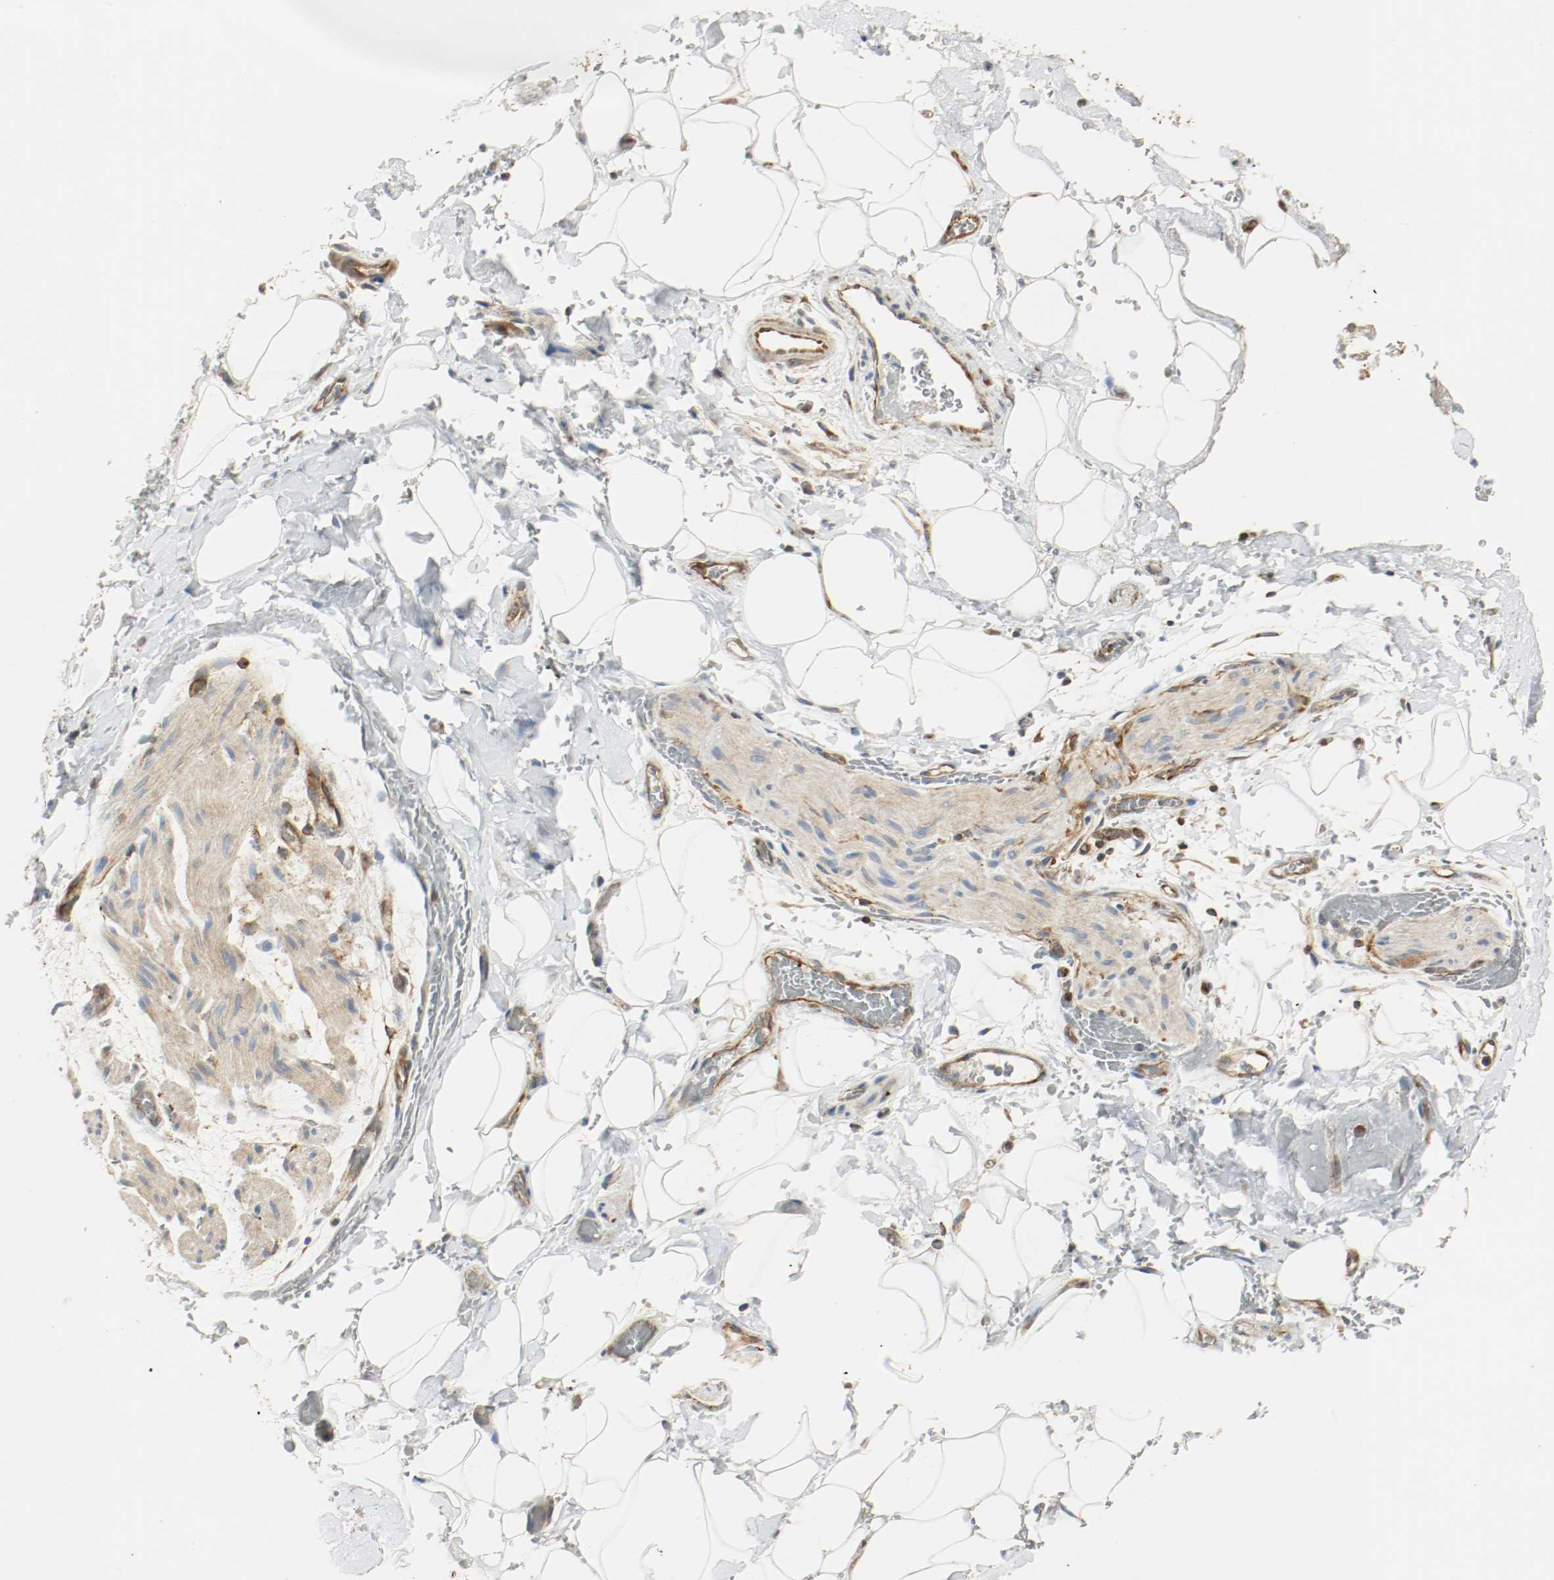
{"staining": {"intensity": "negative", "quantity": "none", "location": "none"}, "tissue": "adipose tissue", "cell_type": "Adipocytes", "image_type": "normal", "snomed": [{"axis": "morphology", "description": "Normal tissue, NOS"}, {"axis": "morphology", "description": "Cholangiocarcinoma"}, {"axis": "topography", "description": "Liver"}, {"axis": "topography", "description": "Peripheral nerve tissue"}], "caption": "Micrograph shows no significant protein positivity in adipocytes of benign adipose tissue. The staining was performed using DAB (3,3'-diaminobenzidine) to visualize the protein expression in brown, while the nuclei were stained in blue with hematoxylin (Magnification: 20x).", "gene": "PLCG1", "patient": {"sex": "male", "age": 50}}